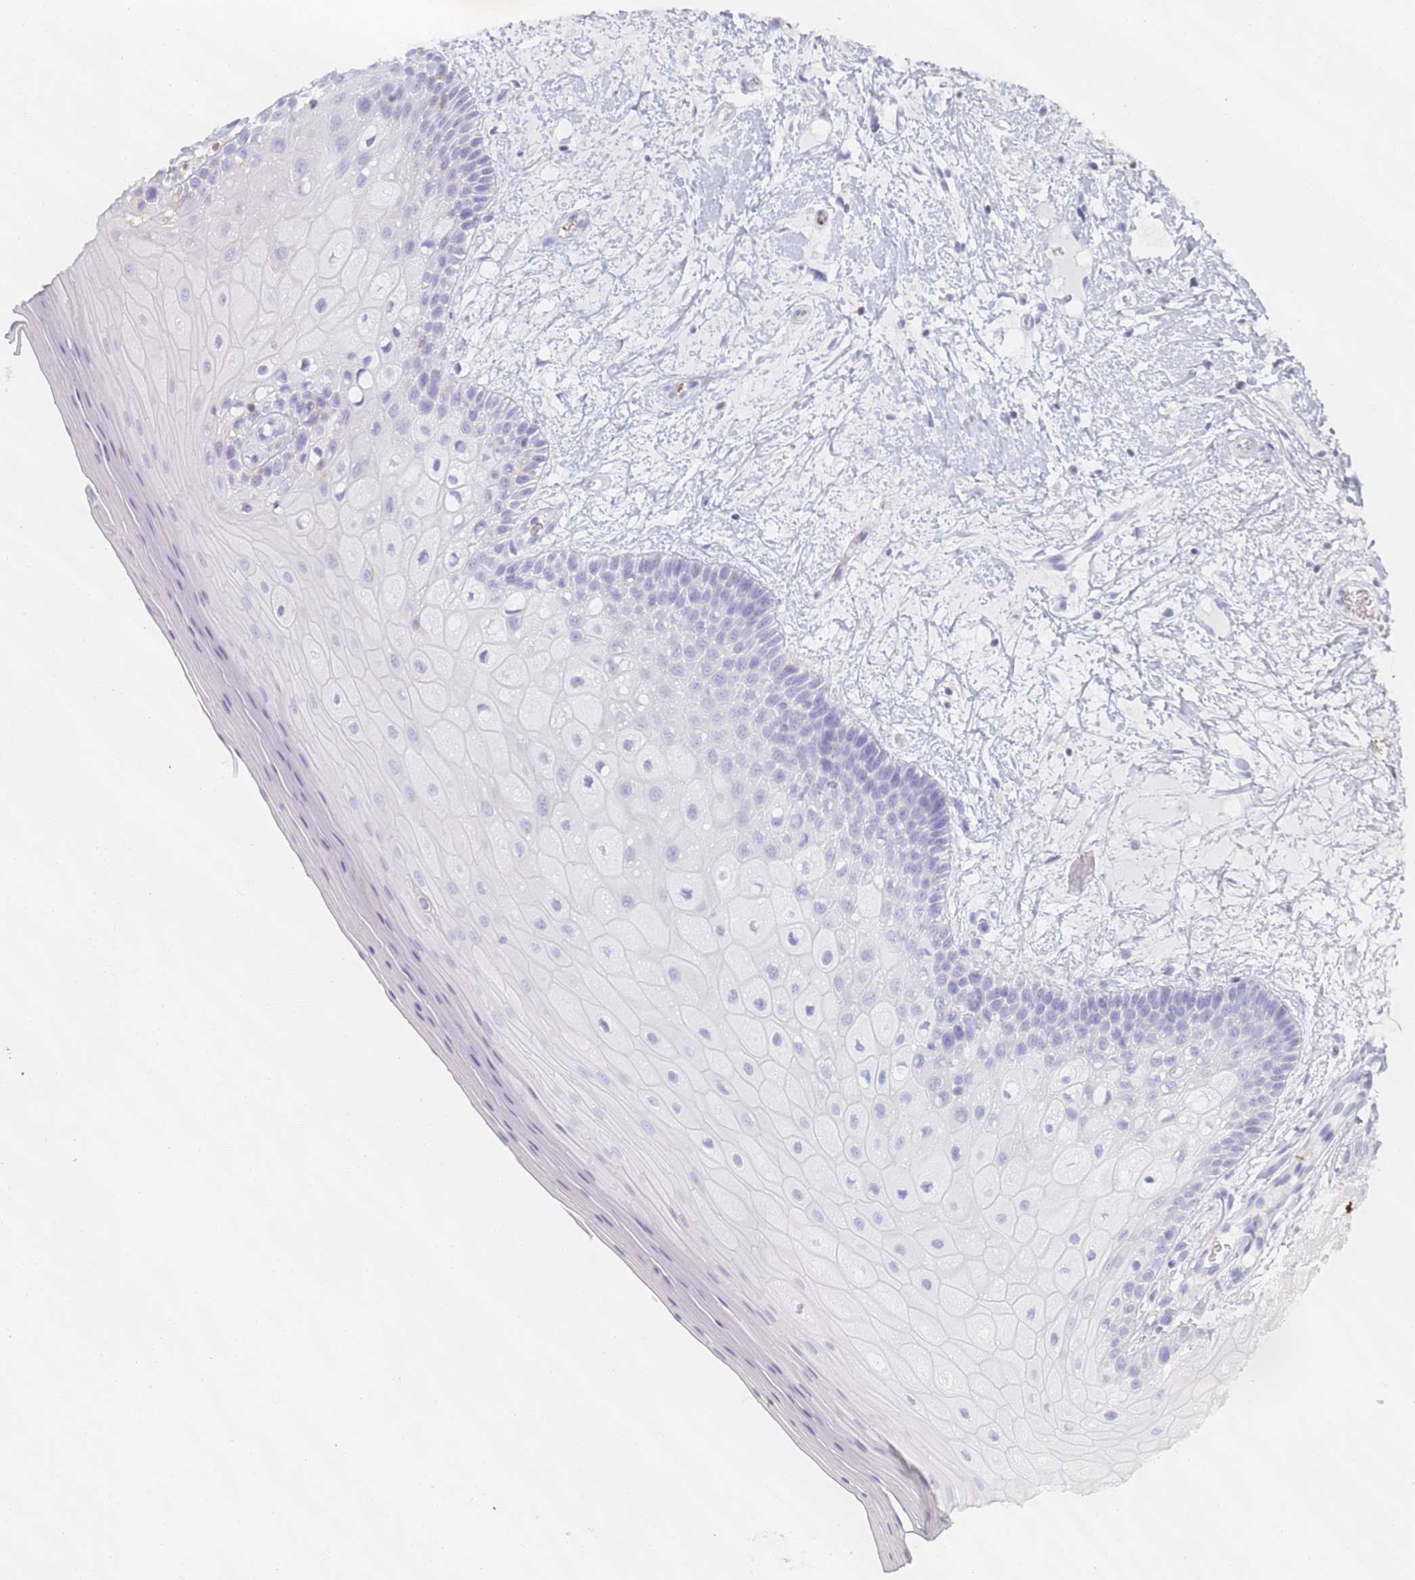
{"staining": {"intensity": "negative", "quantity": "none", "location": "none"}, "tissue": "oral mucosa", "cell_type": "Squamous epithelial cells", "image_type": "normal", "snomed": [{"axis": "morphology", "description": "Normal tissue, NOS"}, {"axis": "topography", "description": "Oral tissue"}, {"axis": "topography", "description": "Tounge, NOS"}], "caption": "Oral mucosa stained for a protein using immunohistochemistry demonstrates no positivity squamous epithelial cells.", "gene": "BIN2", "patient": {"sex": "male", "age": 47}}